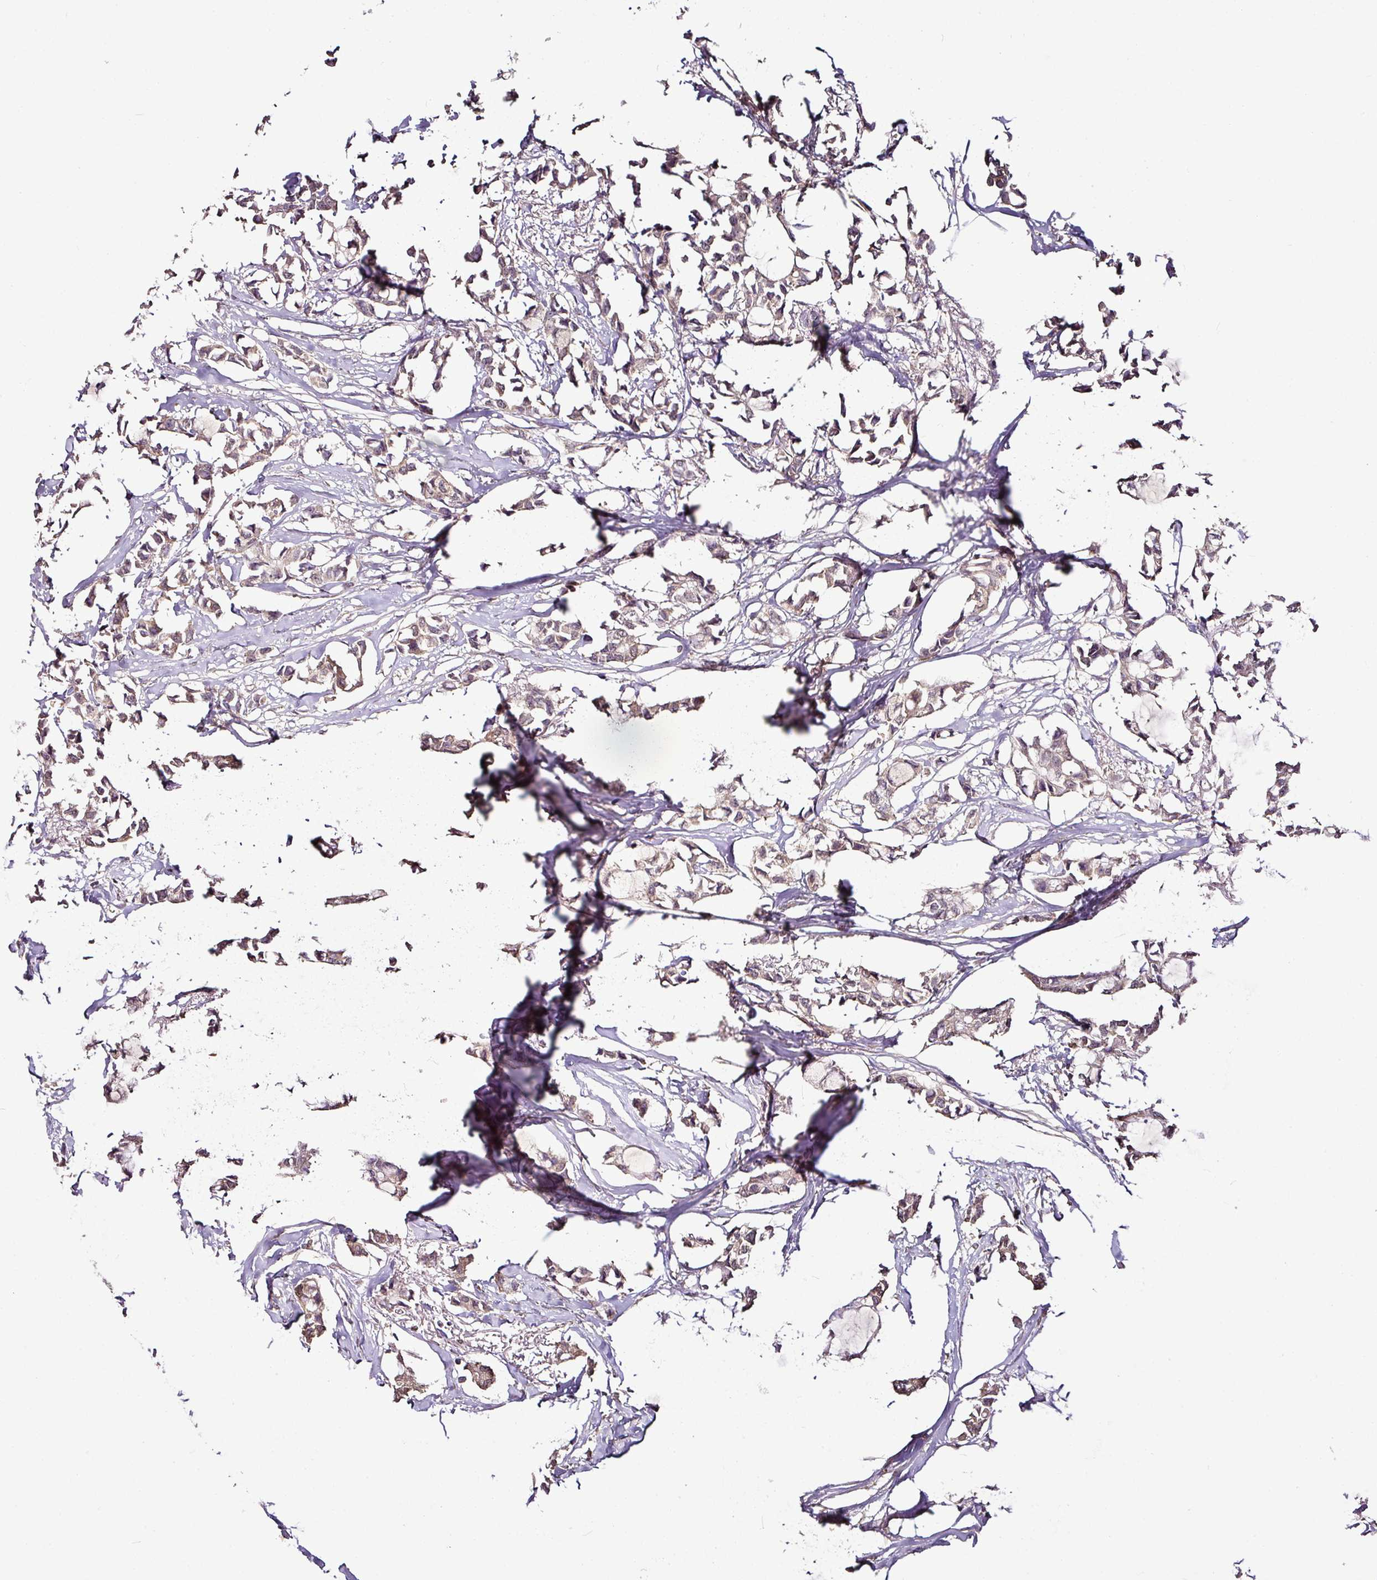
{"staining": {"intensity": "moderate", "quantity": ">75%", "location": "cytoplasmic/membranous"}, "tissue": "breast cancer", "cell_type": "Tumor cells", "image_type": "cancer", "snomed": [{"axis": "morphology", "description": "Duct carcinoma"}, {"axis": "topography", "description": "Breast"}], "caption": "This histopathology image demonstrates immunohistochemistry (IHC) staining of human breast cancer, with medium moderate cytoplasmic/membranous staining in approximately >75% of tumor cells.", "gene": "RPL38", "patient": {"sex": "female", "age": 73}}